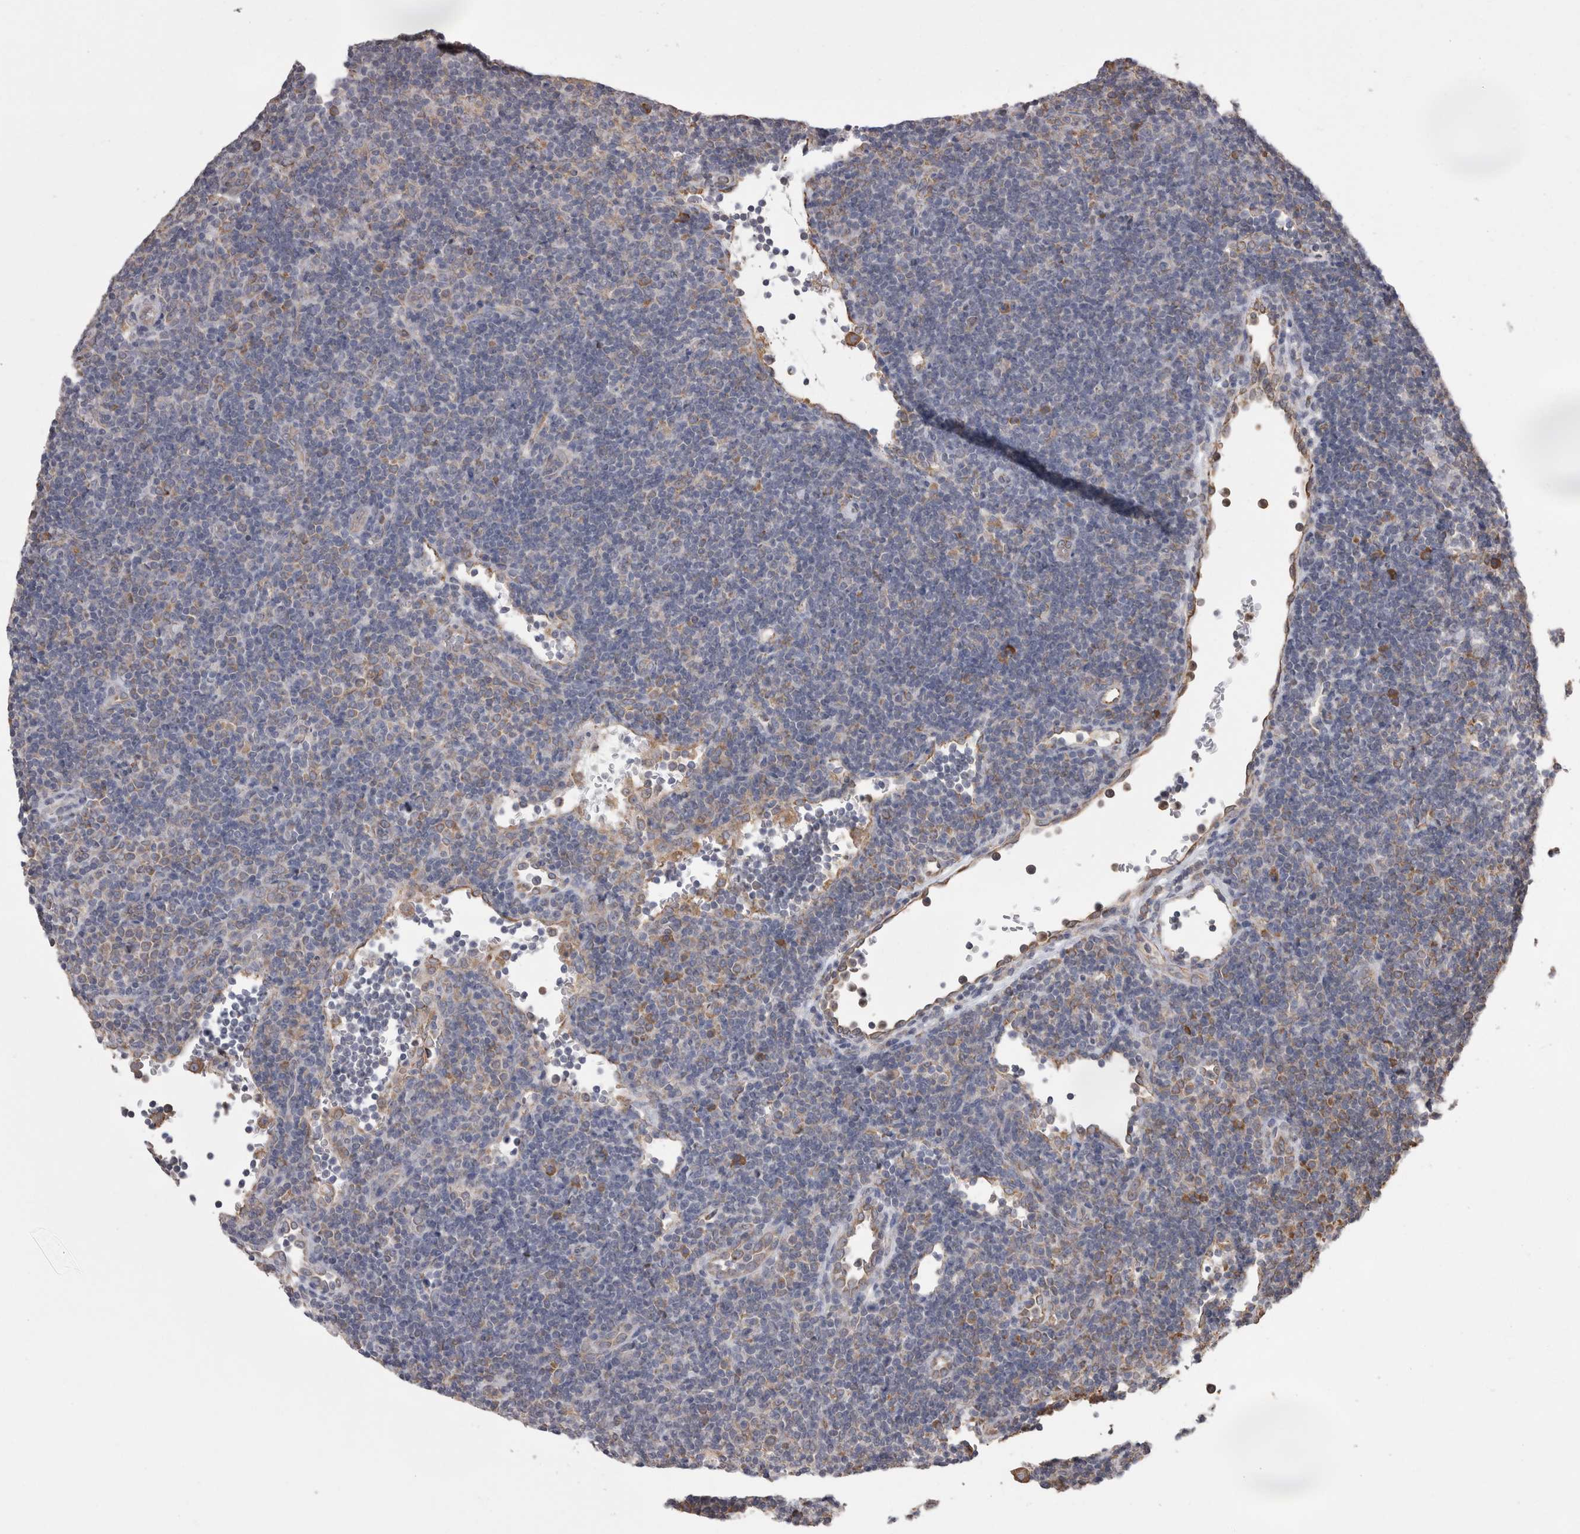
{"staining": {"intensity": "weak", "quantity": "<25%", "location": "cytoplasmic/membranous"}, "tissue": "lymphoma", "cell_type": "Tumor cells", "image_type": "cancer", "snomed": [{"axis": "morphology", "description": "Hodgkin's disease, NOS"}, {"axis": "topography", "description": "Lymph node"}], "caption": "Immunohistochemistry histopathology image of neoplastic tissue: lymphoma stained with DAB shows no significant protein staining in tumor cells.", "gene": "PON2", "patient": {"sex": "female", "age": 57}}